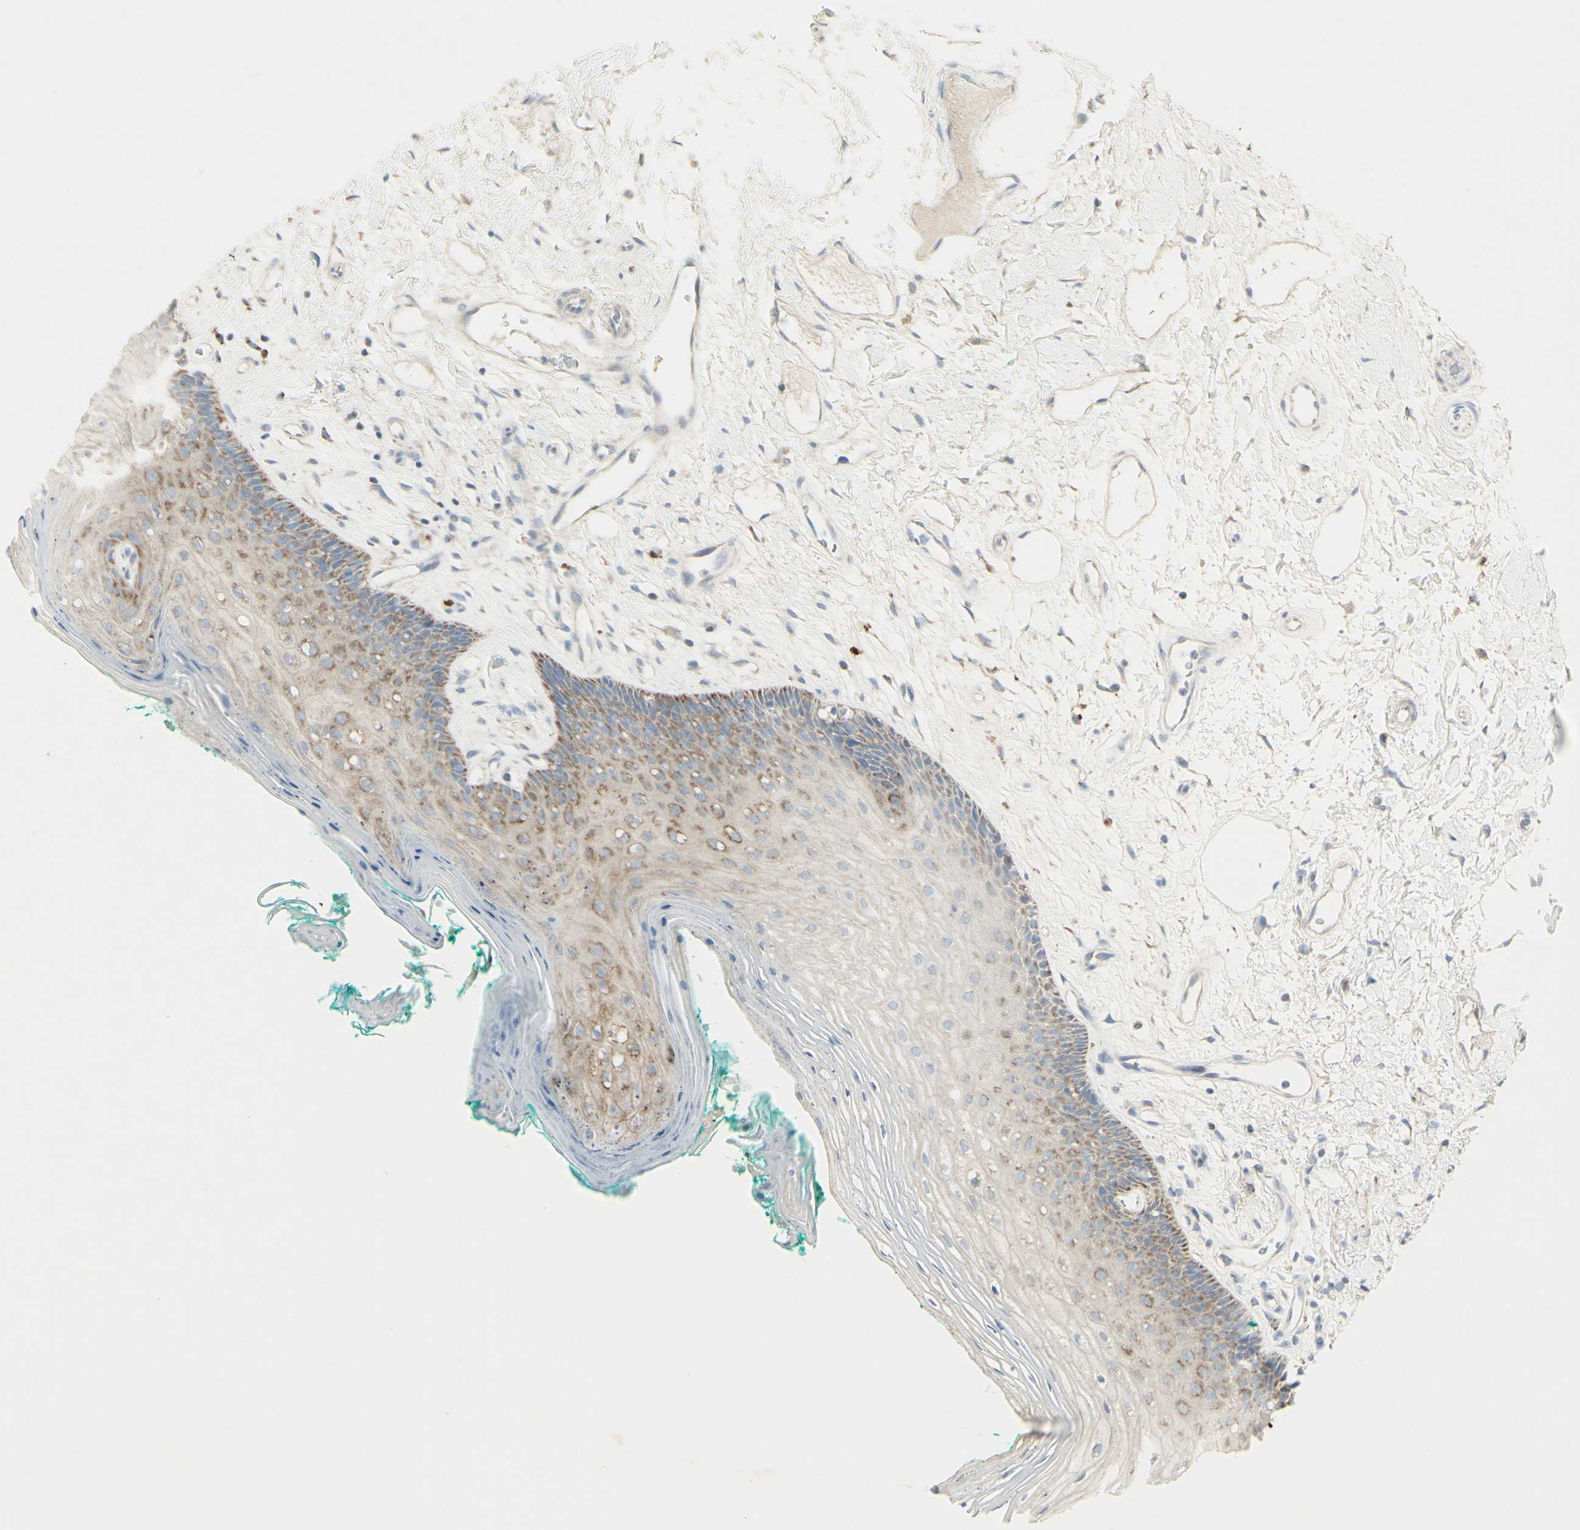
{"staining": {"intensity": "weak", "quantity": "25%-75%", "location": "cytoplasmic/membranous"}, "tissue": "oral mucosa", "cell_type": "Squamous epithelial cells", "image_type": "normal", "snomed": [{"axis": "morphology", "description": "Normal tissue, NOS"}, {"axis": "topography", "description": "Skeletal muscle"}, {"axis": "topography", "description": "Oral tissue"}, {"axis": "topography", "description": "Peripheral nerve tissue"}], "caption": "Unremarkable oral mucosa exhibits weak cytoplasmic/membranous positivity in approximately 25%-75% of squamous epithelial cells (DAB (3,3'-diaminobenzidine) IHC, brown staining for protein, blue staining for nuclei)..", "gene": "CNTNAP1", "patient": {"sex": "female", "age": 84}}